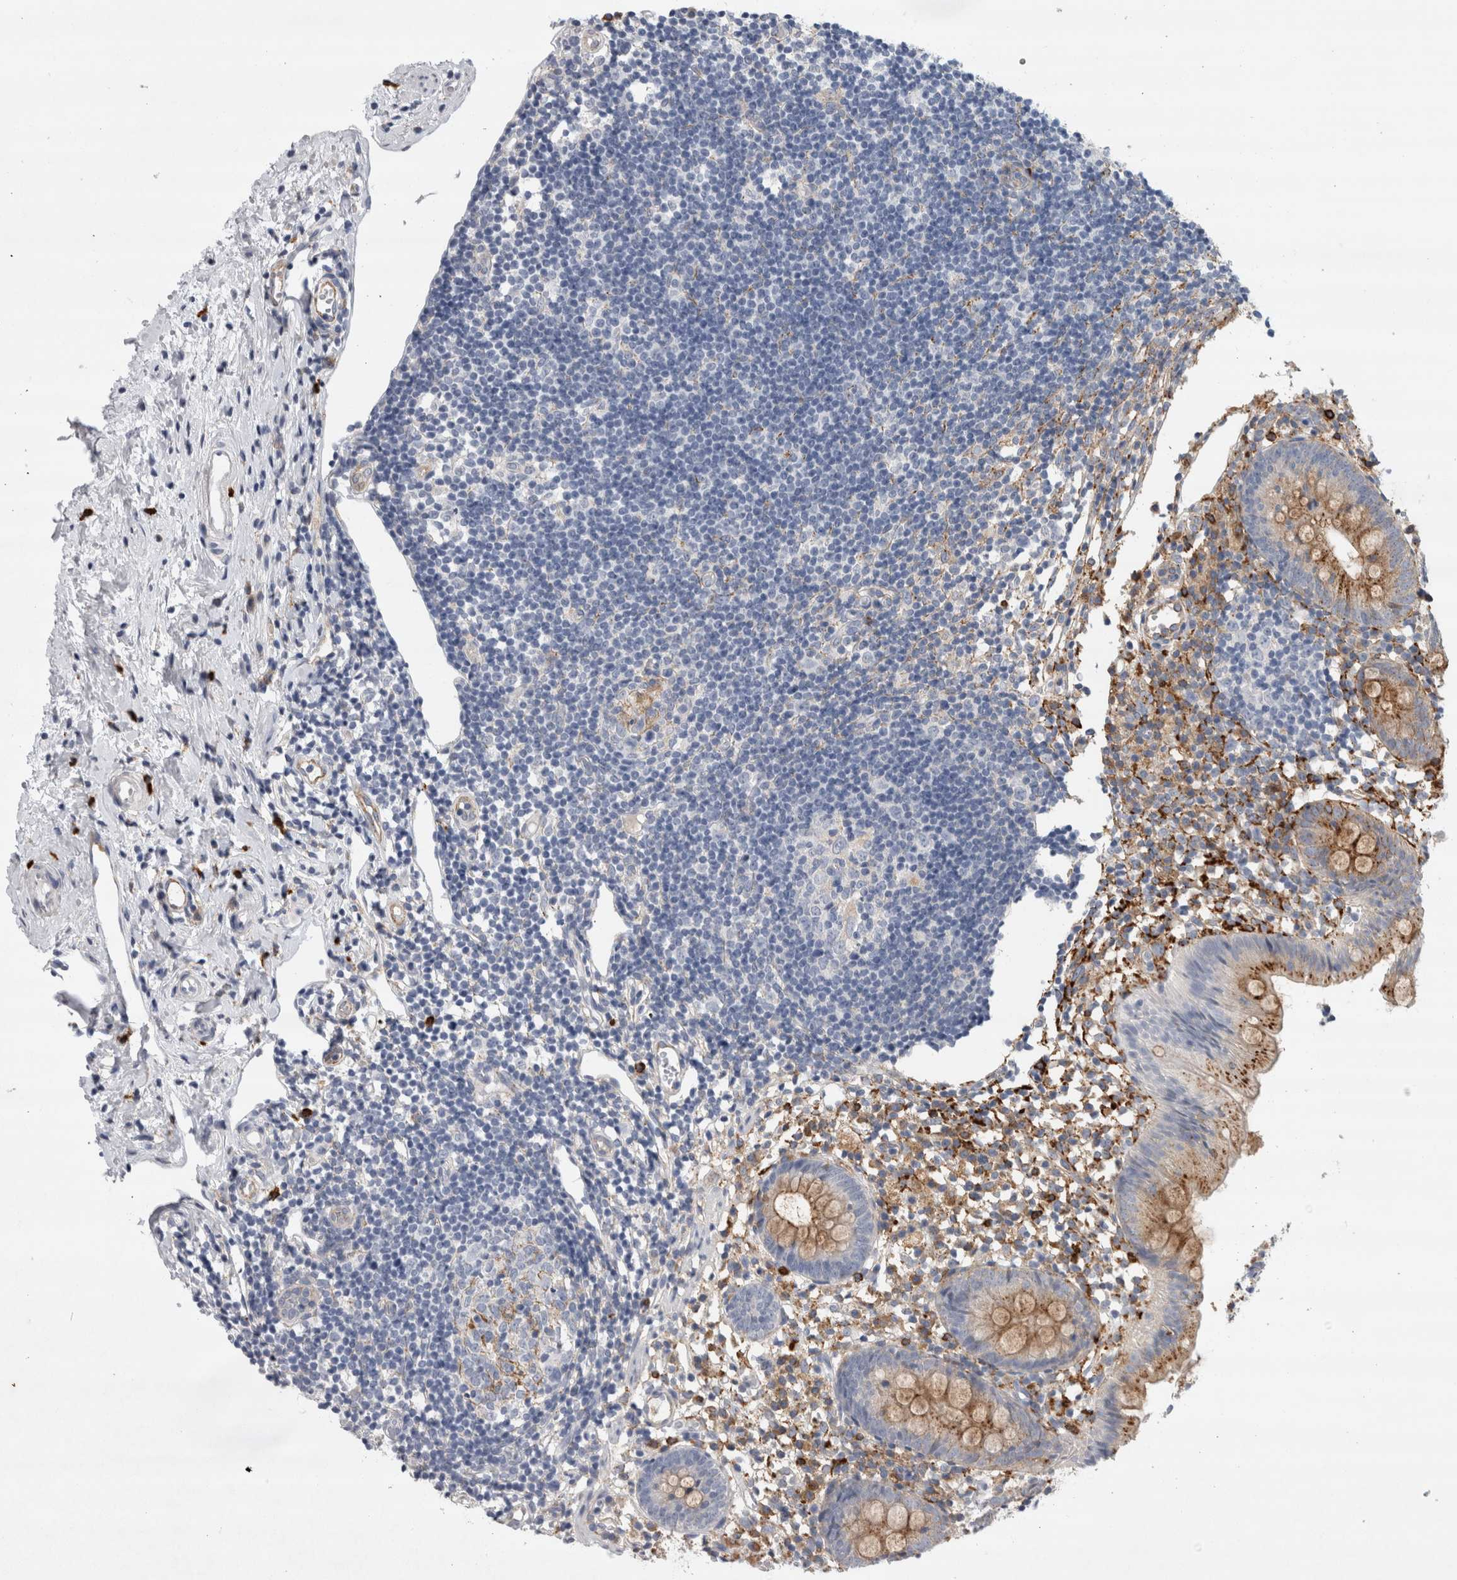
{"staining": {"intensity": "moderate", "quantity": ">75%", "location": "cytoplasmic/membranous"}, "tissue": "appendix", "cell_type": "Glandular cells", "image_type": "normal", "snomed": [{"axis": "morphology", "description": "Normal tissue, NOS"}, {"axis": "topography", "description": "Appendix"}], "caption": "Brown immunohistochemical staining in benign human appendix exhibits moderate cytoplasmic/membranous staining in approximately >75% of glandular cells.", "gene": "CD63", "patient": {"sex": "female", "age": 20}}